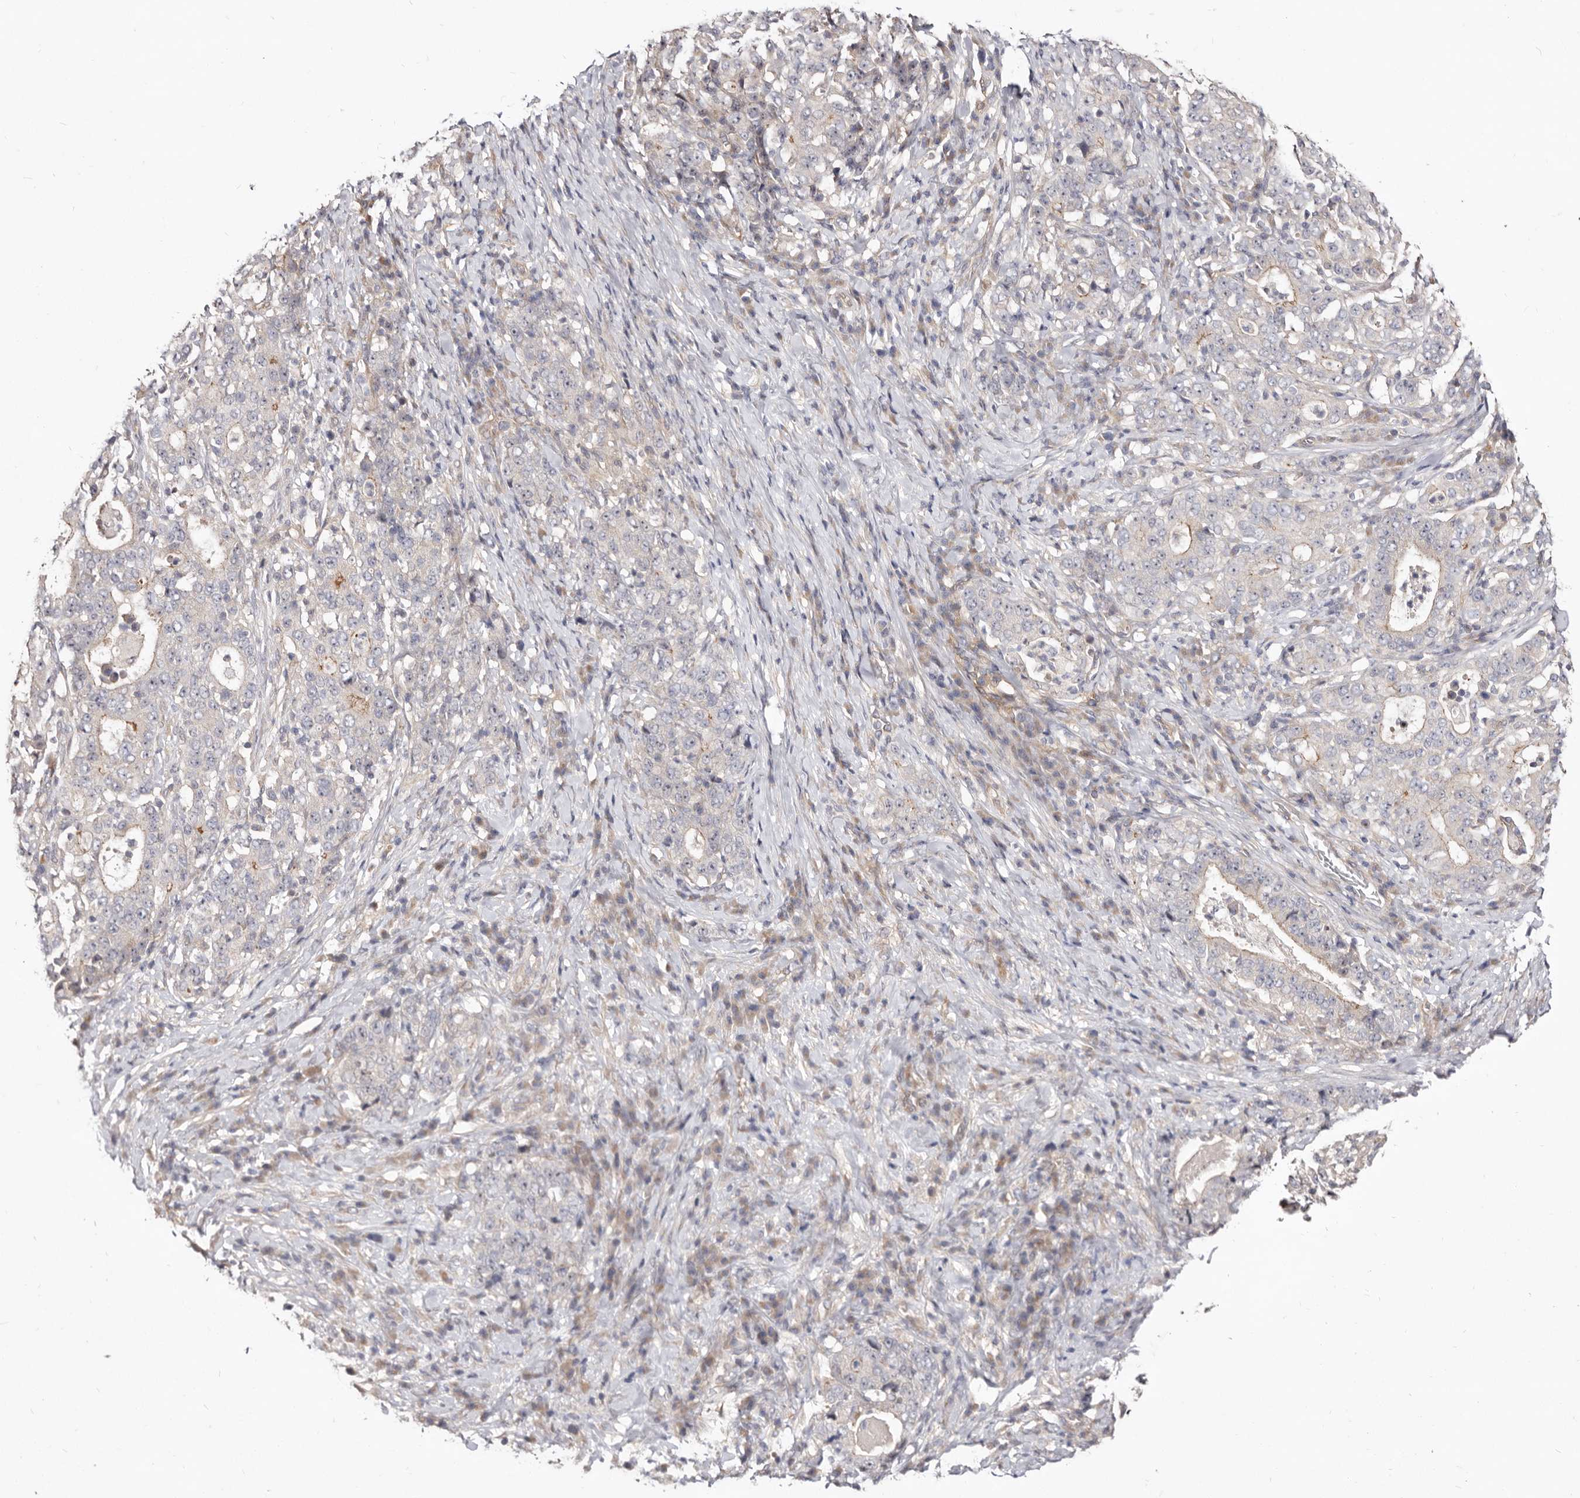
{"staining": {"intensity": "negative", "quantity": "none", "location": "none"}, "tissue": "stomach cancer", "cell_type": "Tumor cells", "image_type": "cancer", "snomed": [{"axis": "morphology", "description": "Normal tissue, NOS"}, {"axis": "morphology", "description": "Adenocarcinoma, NOS"}, {"axis": "topography", "description": "Stomach, upper"}, {"axis": "topography", "description": "Stomach"}], "caption": "Immunohistochemical staining of human stomach cancer (adenocarcinoma) demonstrates no significant positivity in tumor cells. Brightfield microscopy of immunohistochemistry stained with DAB (3,3'-diaminobenzidine) (brown) and hematoxylin (blue), captured at high magnification.", "gene": "GPATCH4", "patient": {"sex": "male", "age": 59}}